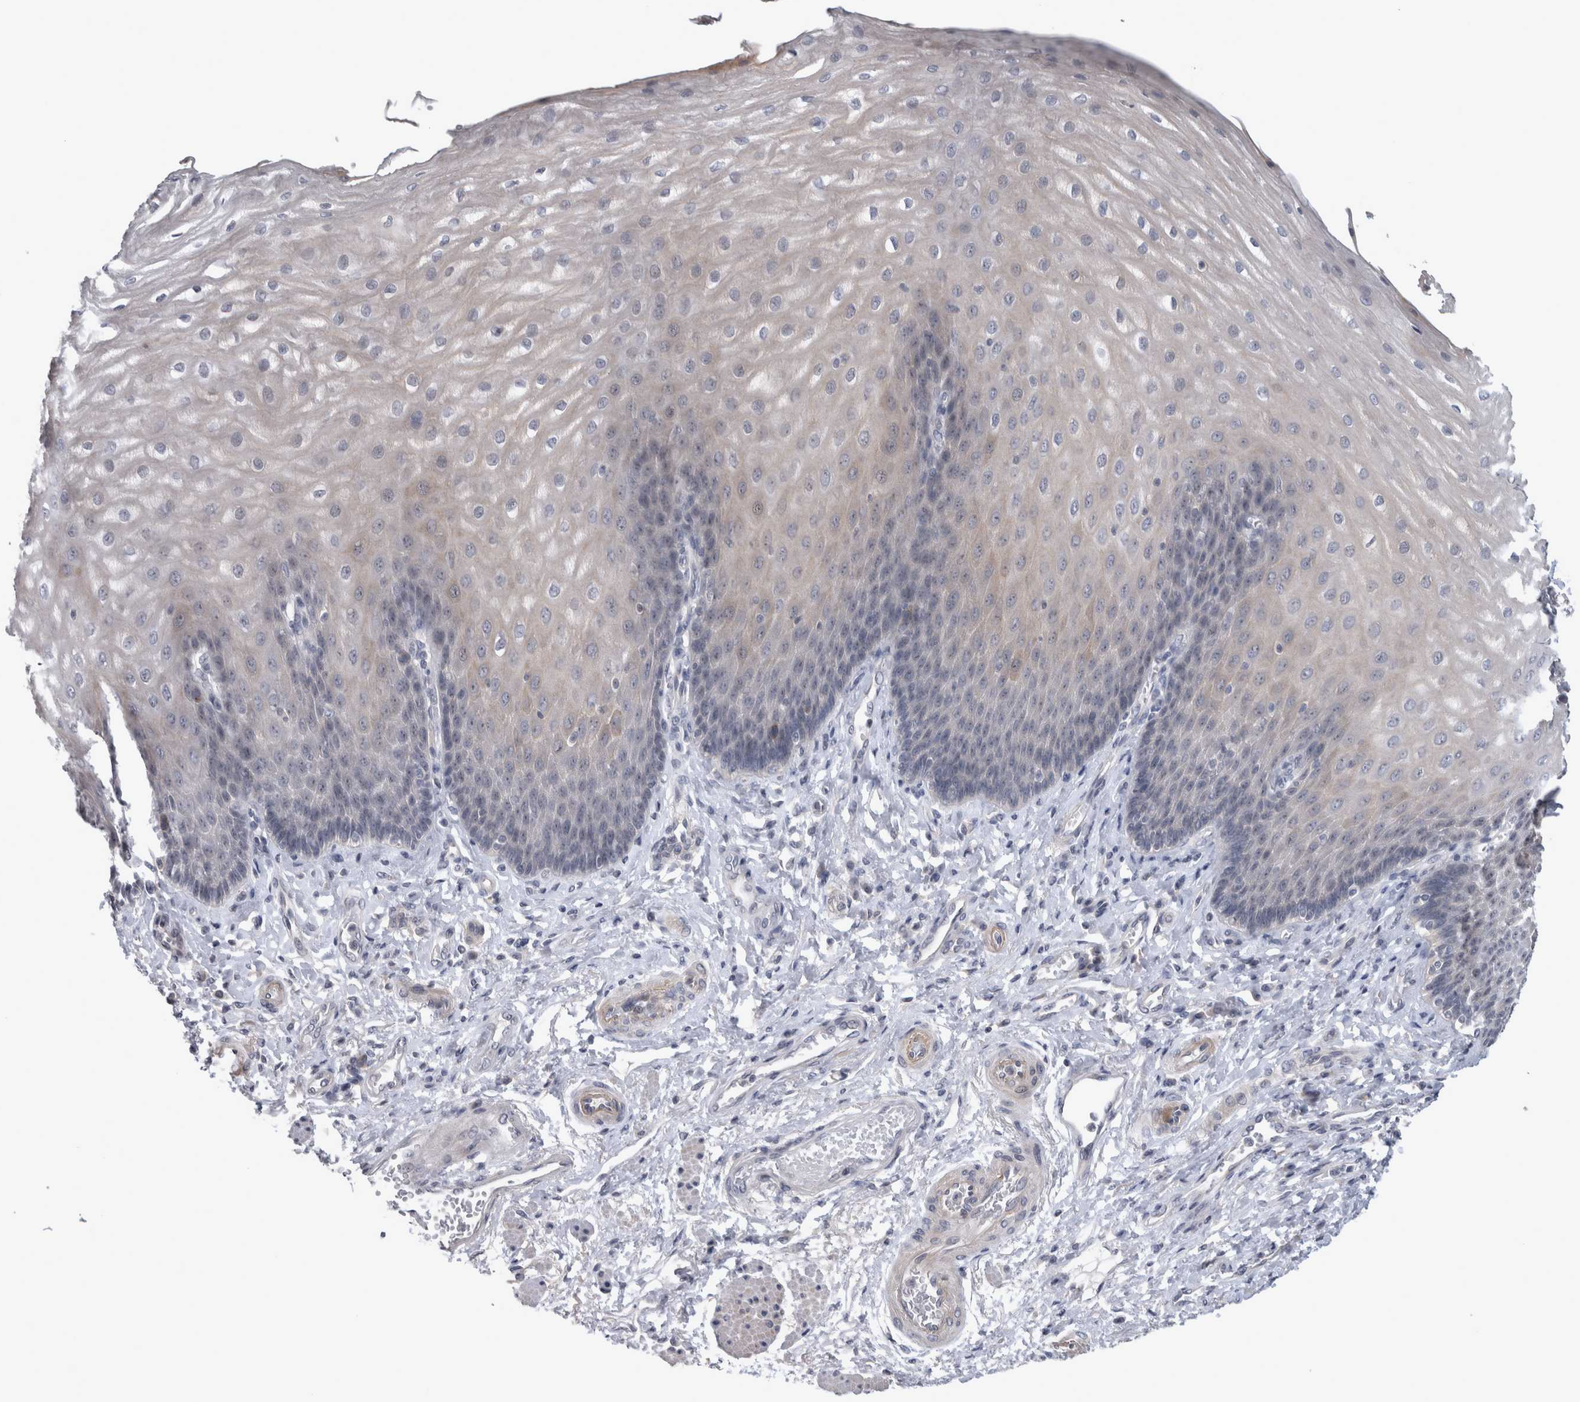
{"staining": {"intensity": "moderate", "quantity": "<25%", "location": "nuclear"}, "tissue": "esophagus", "cell_type": "Squamous epithelial cells", "image_type": "normal", "snomed": [{"axis": "morphology", "description": "Normal tissue, NOS"}, {"axis": "topography", "description": "Esophagus"}], "caption": "Immunohistochemical staining of benign human esophagus displays moderate nuclear protein staining in about <25% of squamous epithelial cells.", "gene": "RBM28", "patient": {"sex": "male", "age": 54}}